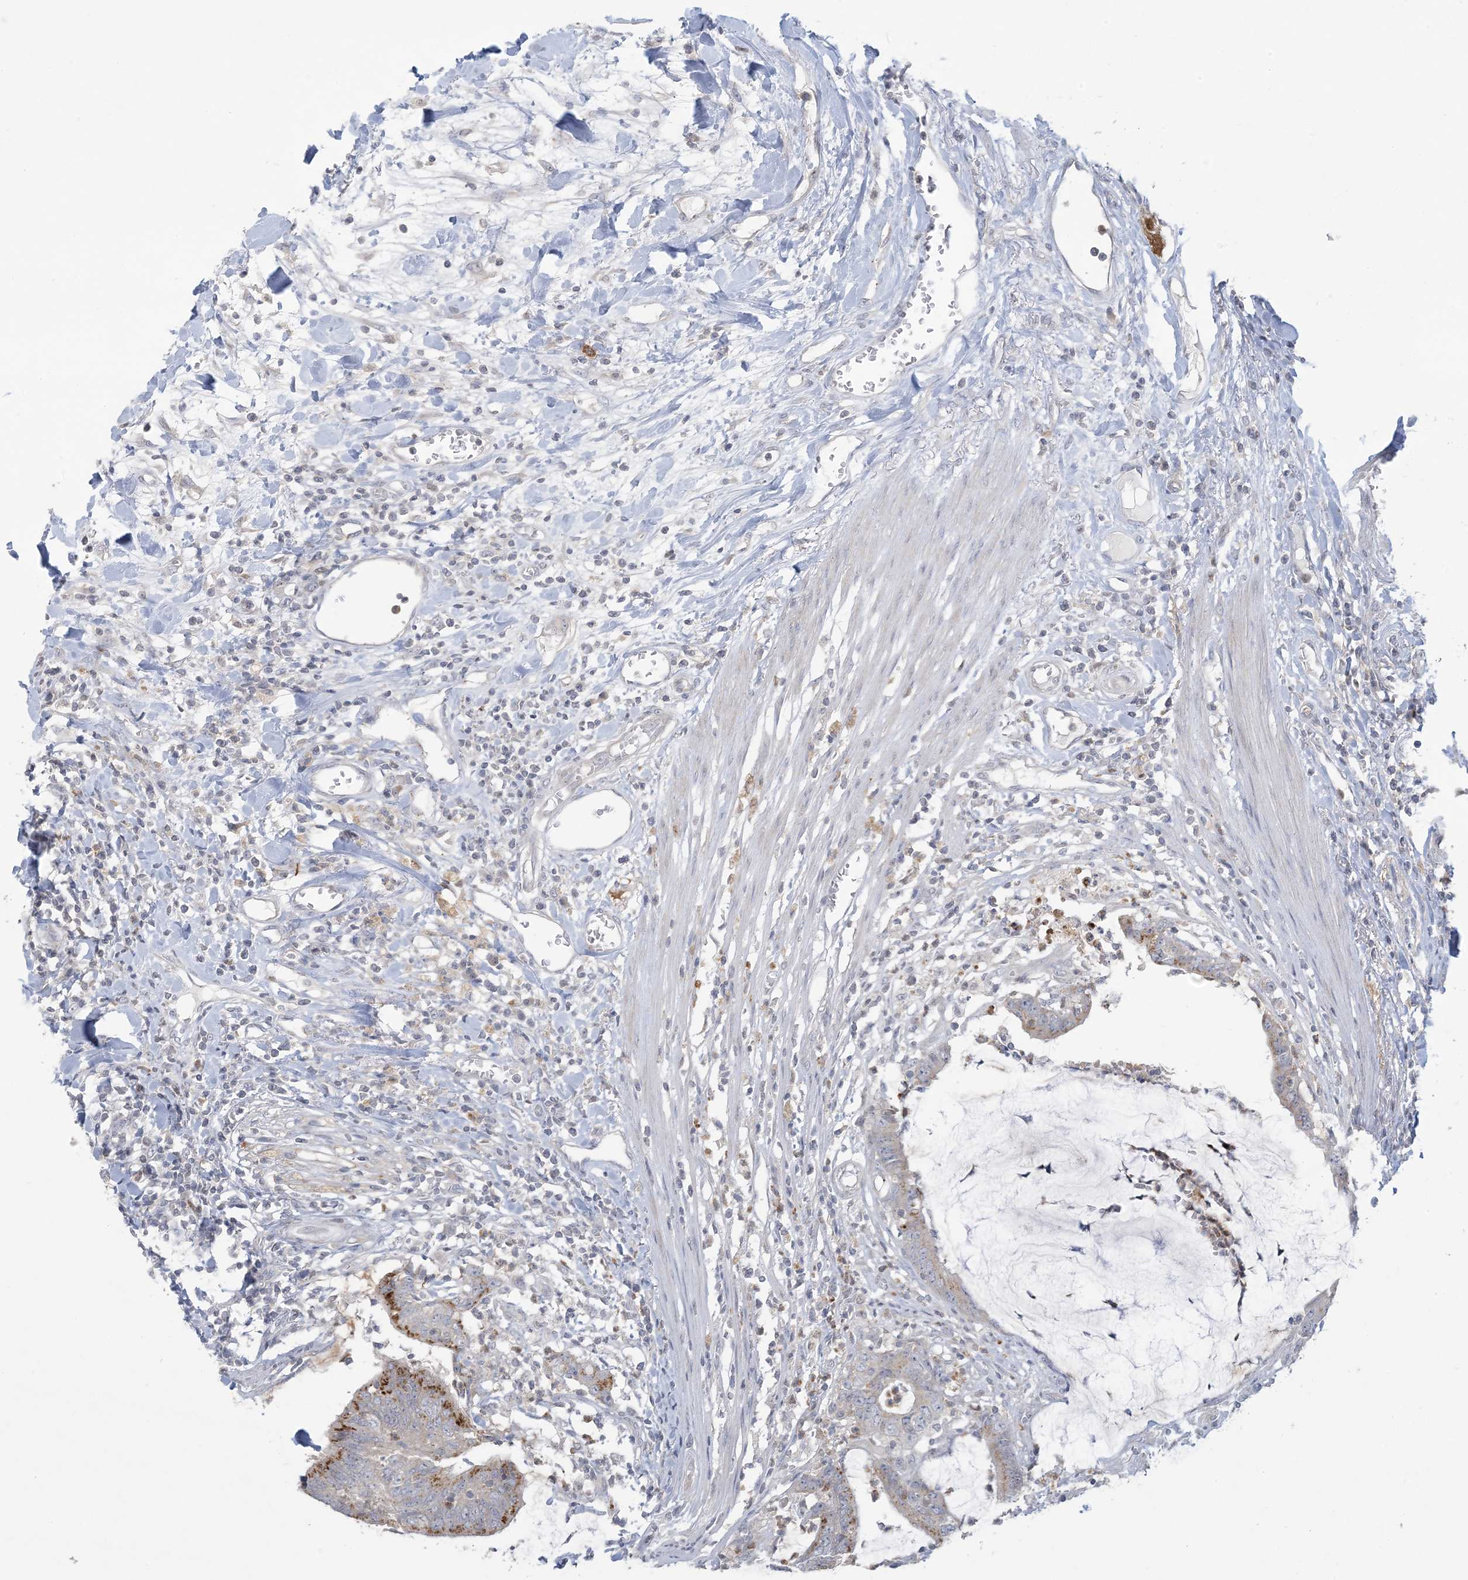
{"staining": {"intensity": "moderate", "quantity": "<25%", "location": "cytoplasmic/membranous"}, "tissue": "colorectal cancer", "cell_type": "Tumor cells", "image_type": "cancer", "snomed": [{"axis": "morphology", "description": "Adenocarcinoma, NOS"}, {"axis": "topography", "description": "Rectum"}], "caption": "A low amount of moderate cytoplasmic/membranous positivity is present in approximately <25% of tumor cells in colorectal cancer (adenocarcinoma) tissue.", "gene": "KIF3A", "patient": {"sex": "female", "age": 66}}